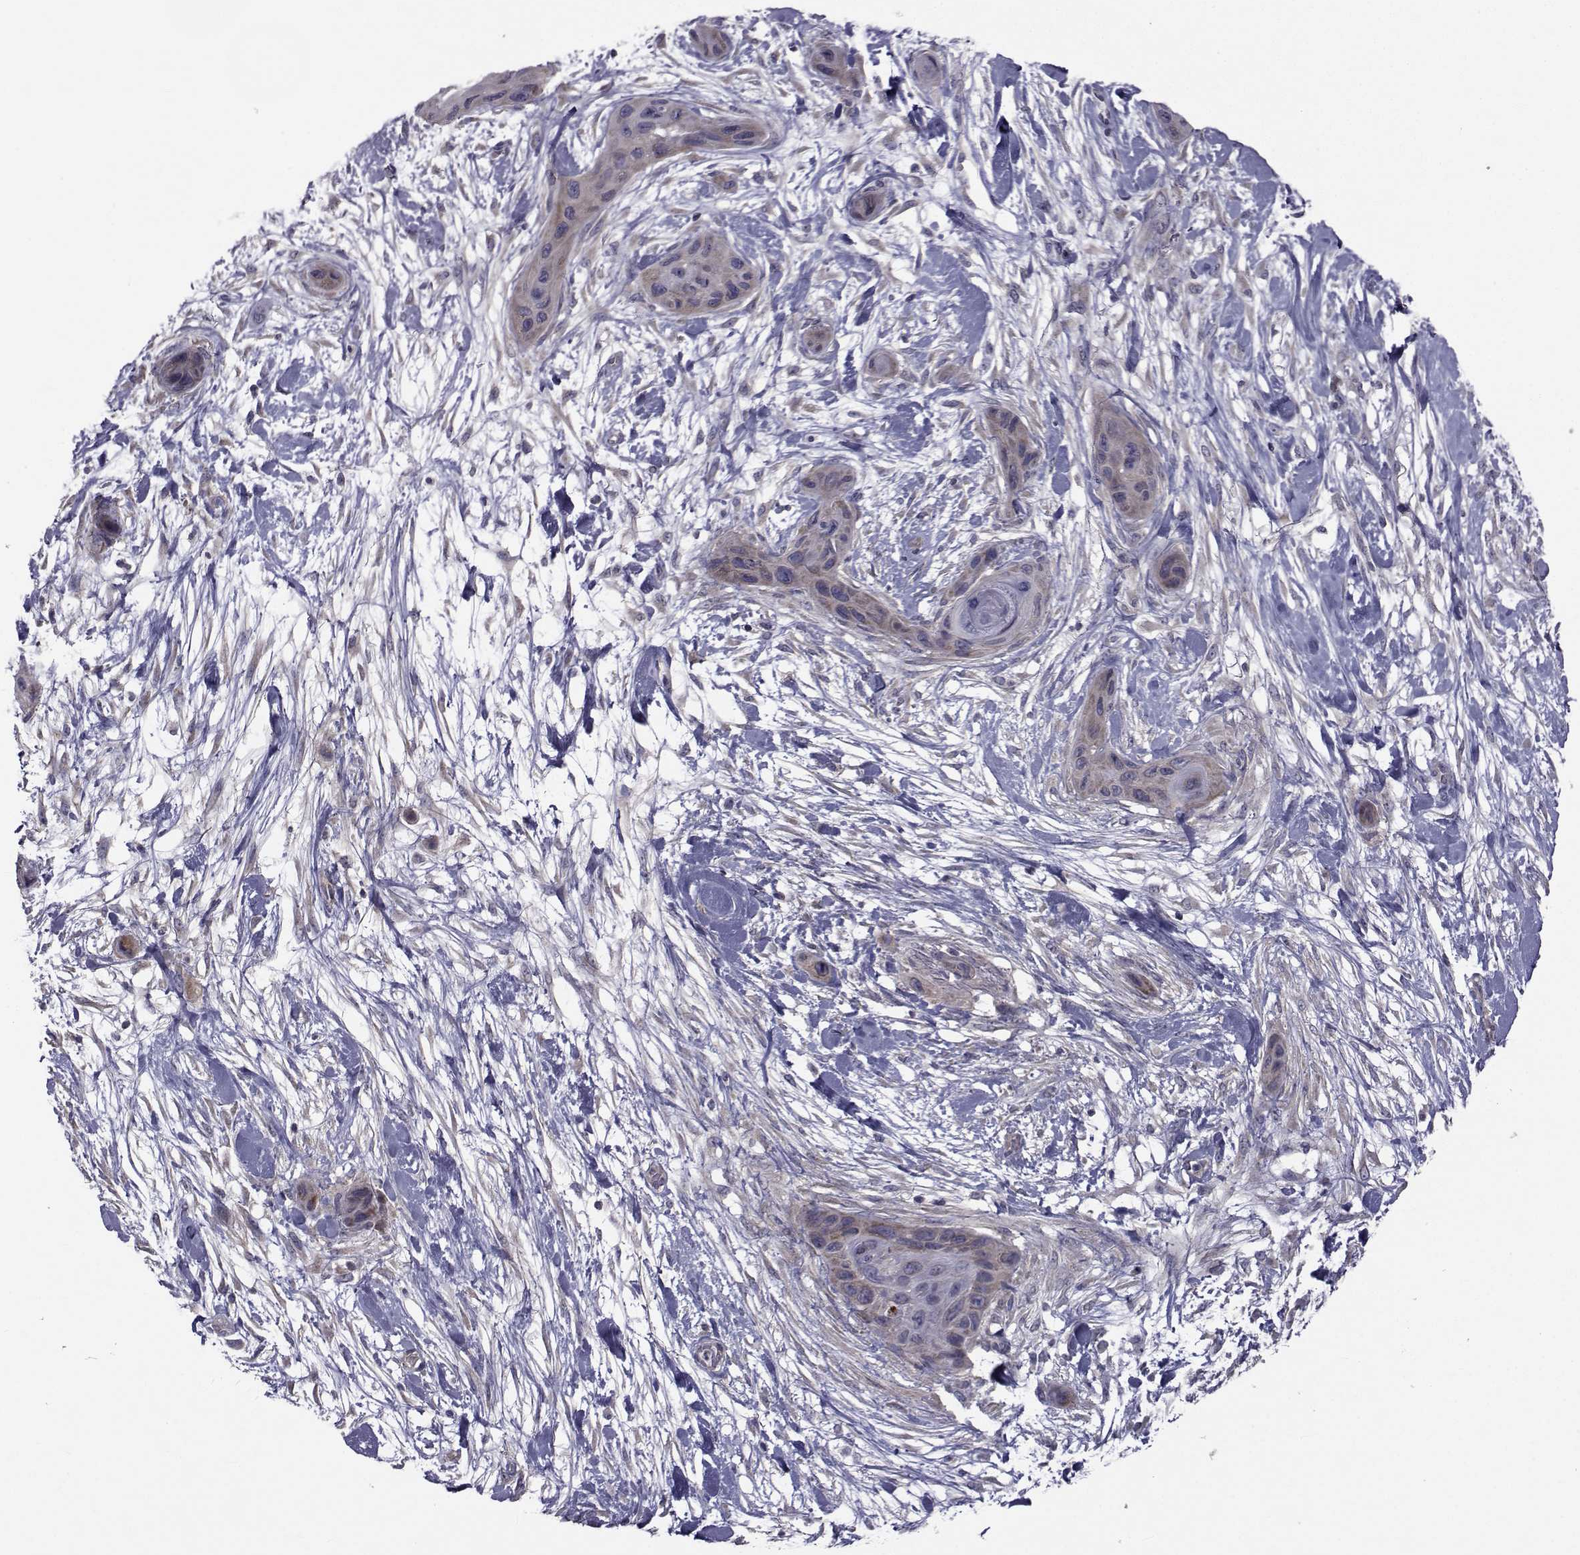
{"staining": {"intensity": "negative", "quantity": "none", "location": "none"}, "tissue": "skin cancer", "cell_type": "Tumor cells", "image_type": "cancer", "snomed": [{"axis": "morphology", "description": "Squamous cell carcinoma, NOS"}, {"axis": "topography", "description": "Skin"}], "caption": "Immunohistochemical staining of human skin cancer (squamous cell carcinoma) exhibits no significant positivity in tumor cells.", "gene": "CFAP74", "patient": {"sex": "male", "age": 79}}